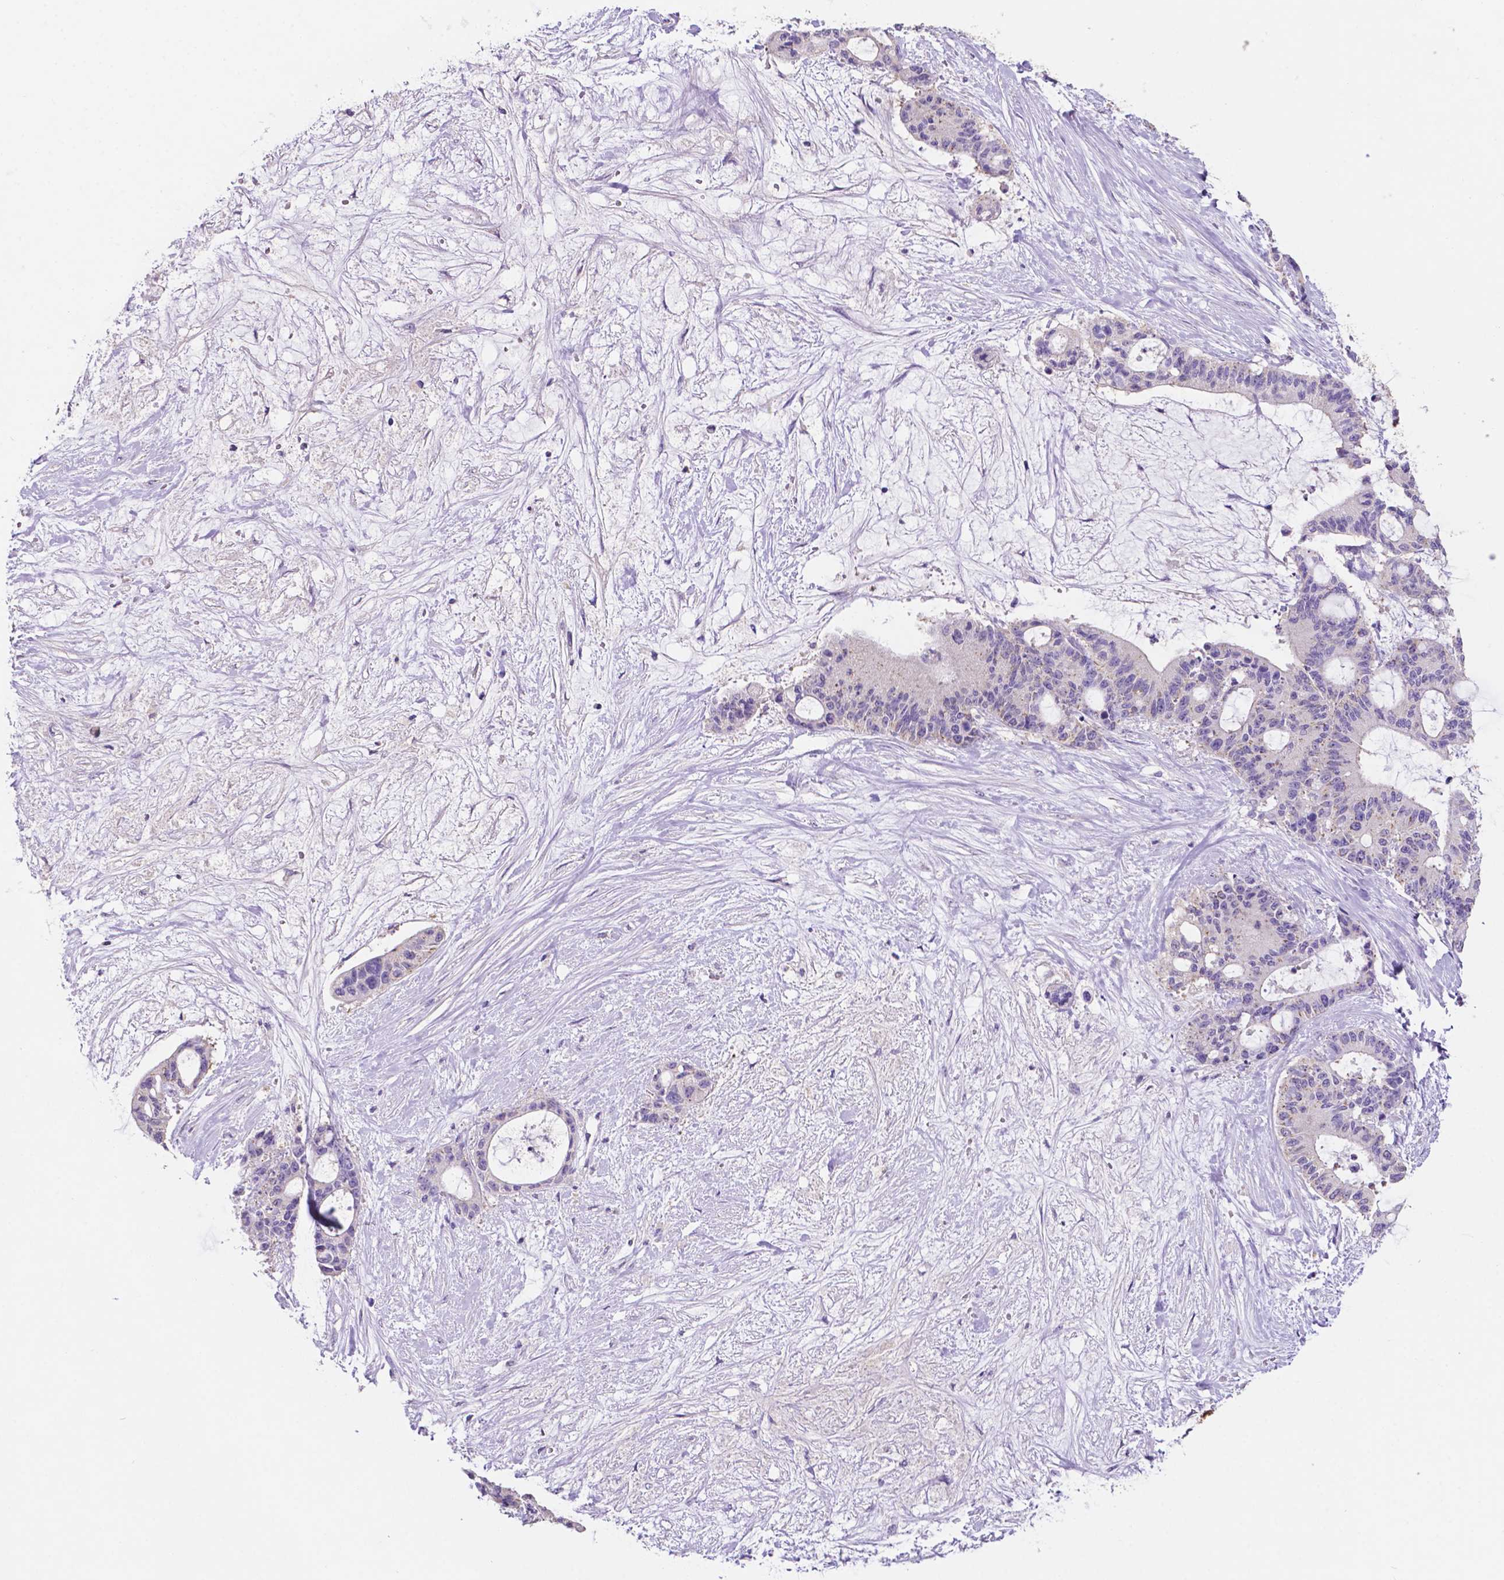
{"staining": {"intensity": "negative", "quantity": "none", "location": "none"}, "tissue": "liver cancer", "cell_type": "Tumor cells", "image_type": "cancer", "snomed": [{"axis": "morphology", "description": "Normal tissue, NOS"}, {"axis": "morphology", "description": "Cholangiocarcinoma"}, {"axis": "topography", "description": "Liver"}, {"axis": "topography", "description": "Peripheral nerve tissue"}], "caption": "Micrograph shows no protein staining in tumor cells of liver cancer (cholangiocarcinoma) tissue.", "gene": "PRPS2", "patient": {"sex": "female", "age": 73}}